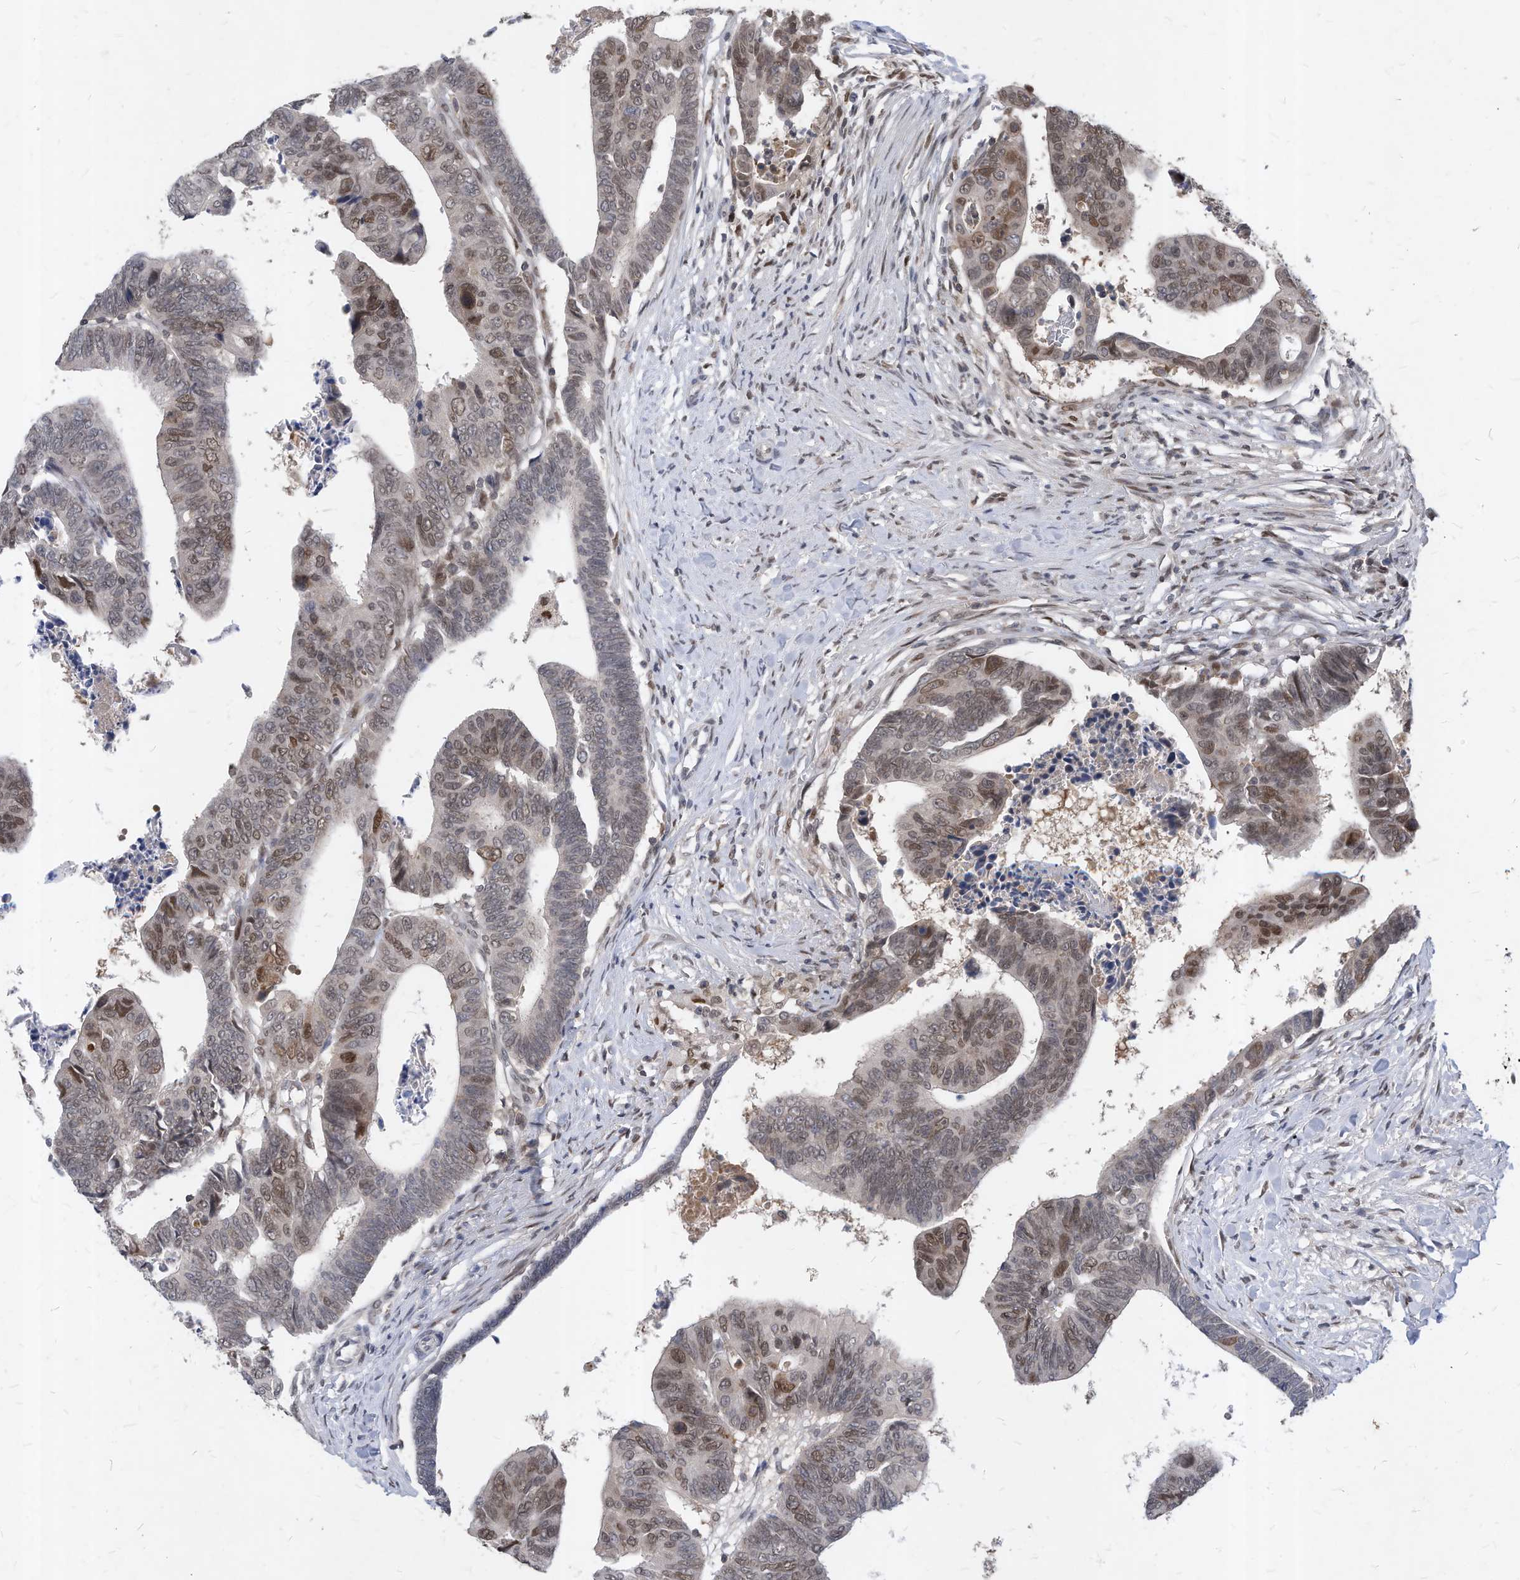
{"staining": {"intensity": "moderate", "quantity": "25%-75%", "location": "nuclear"}, "tissue": "colorectal cancer", "cell_type": "Tumor cells", "image_type": "cancer", "snomed": [{"axis": "morphology", "description": "Adenocarcinoma, NOS"}, {"axis": "topography", "description": "Rectum"}], "caption": "High-power microscopy captured an IHC histopathology image of adenocarcinoma (colorectal), revealing moderate nuclear positivity in about 25%-75% of tumor cells.", "gene": "KPNB1", "patient": {"sex": "female", "age": 65}}